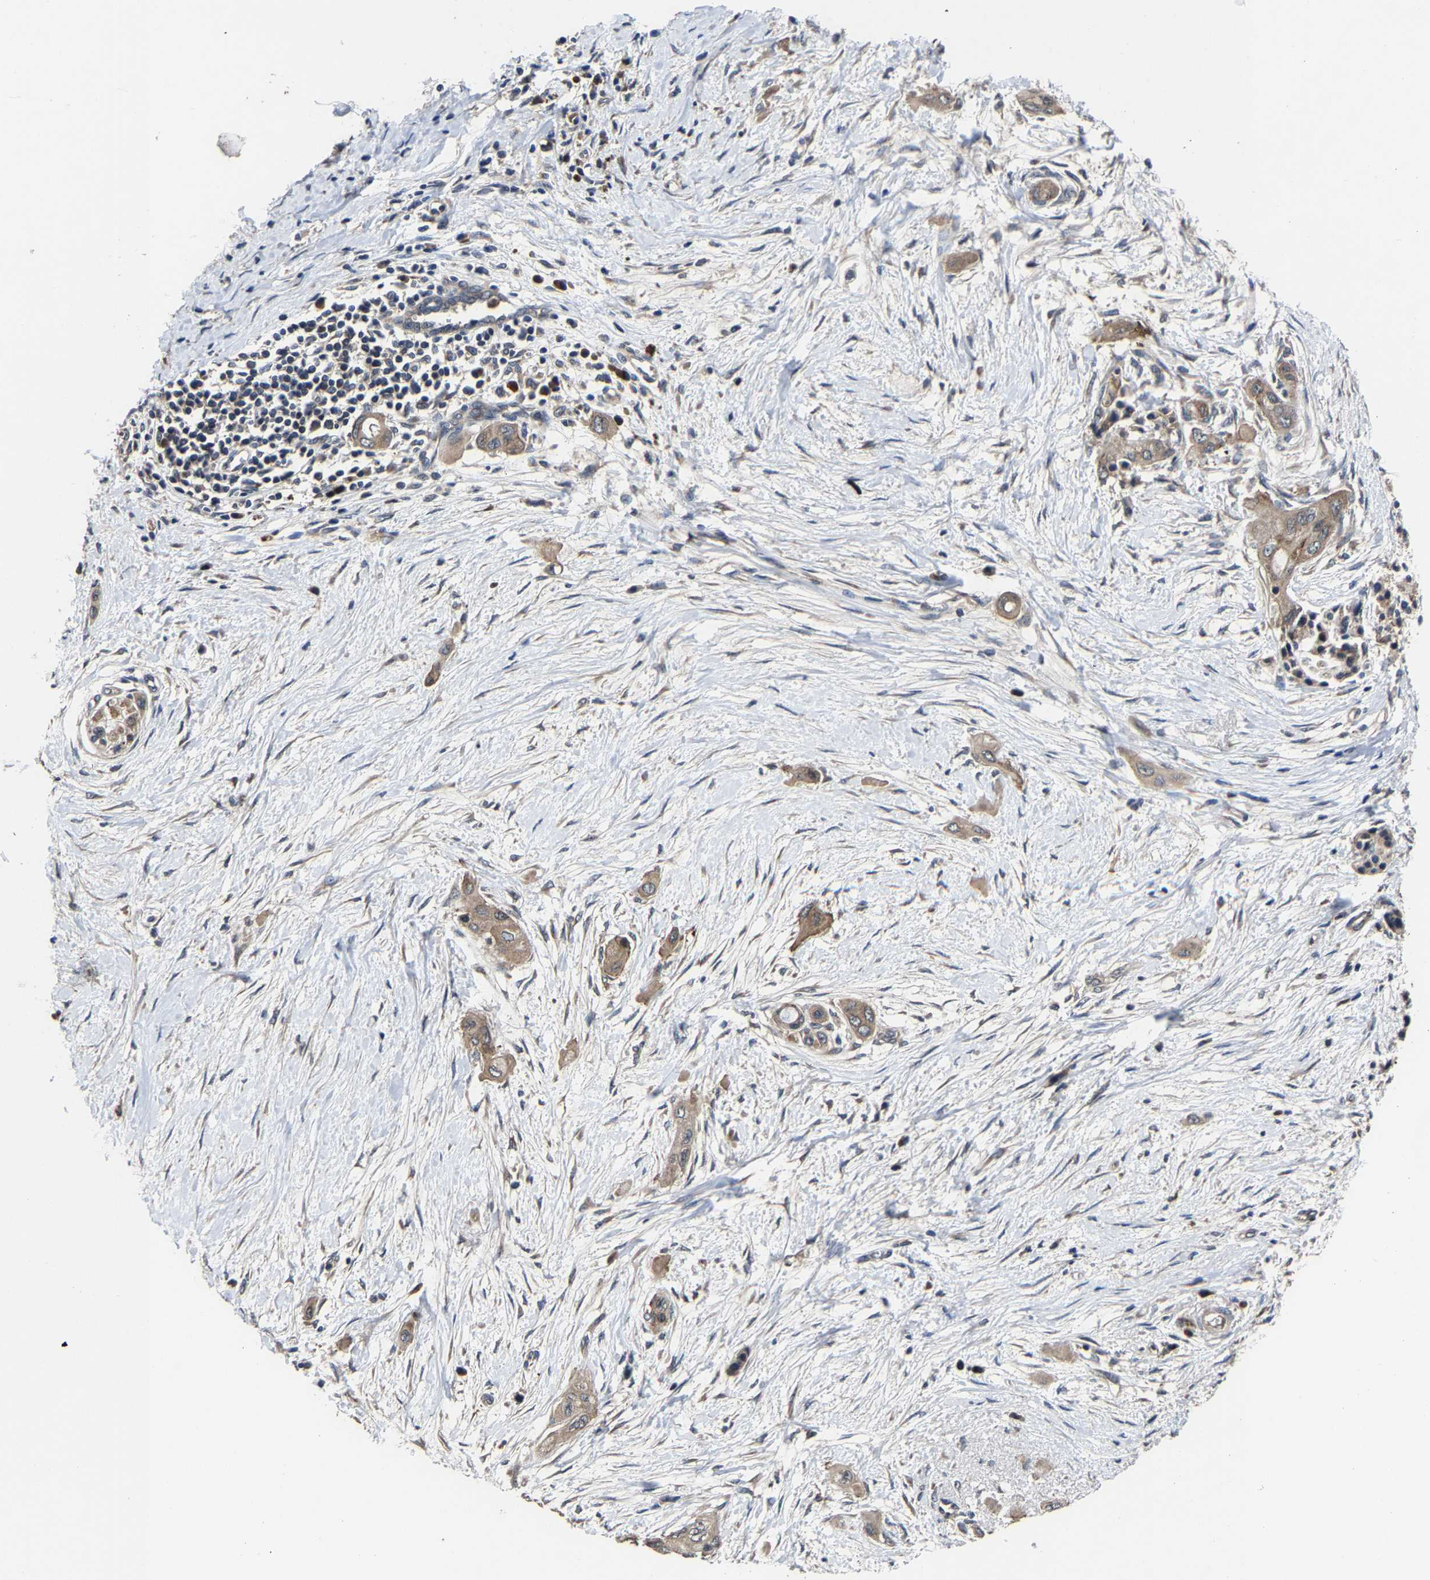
{"staining": {"intensity": "weak", "quantity": ">75%", "location": "cytoplasmic/membranous"}, "tissue": "pancreatic cancer", "cell_type": "Tumor cells", "image_type": "cancer", "snomed": [{"axis": "morphology", "description": "Adenocarcinoma, NOS"}, {"axis": "topography", "description": "Pancreas"}], "caption": "Human pancreatic adenocarcinoma stained with a protein marker shows weak staining in tumor cells.", "gene": "EBAG9", "patient": {"sex": "male", "age": 59}}